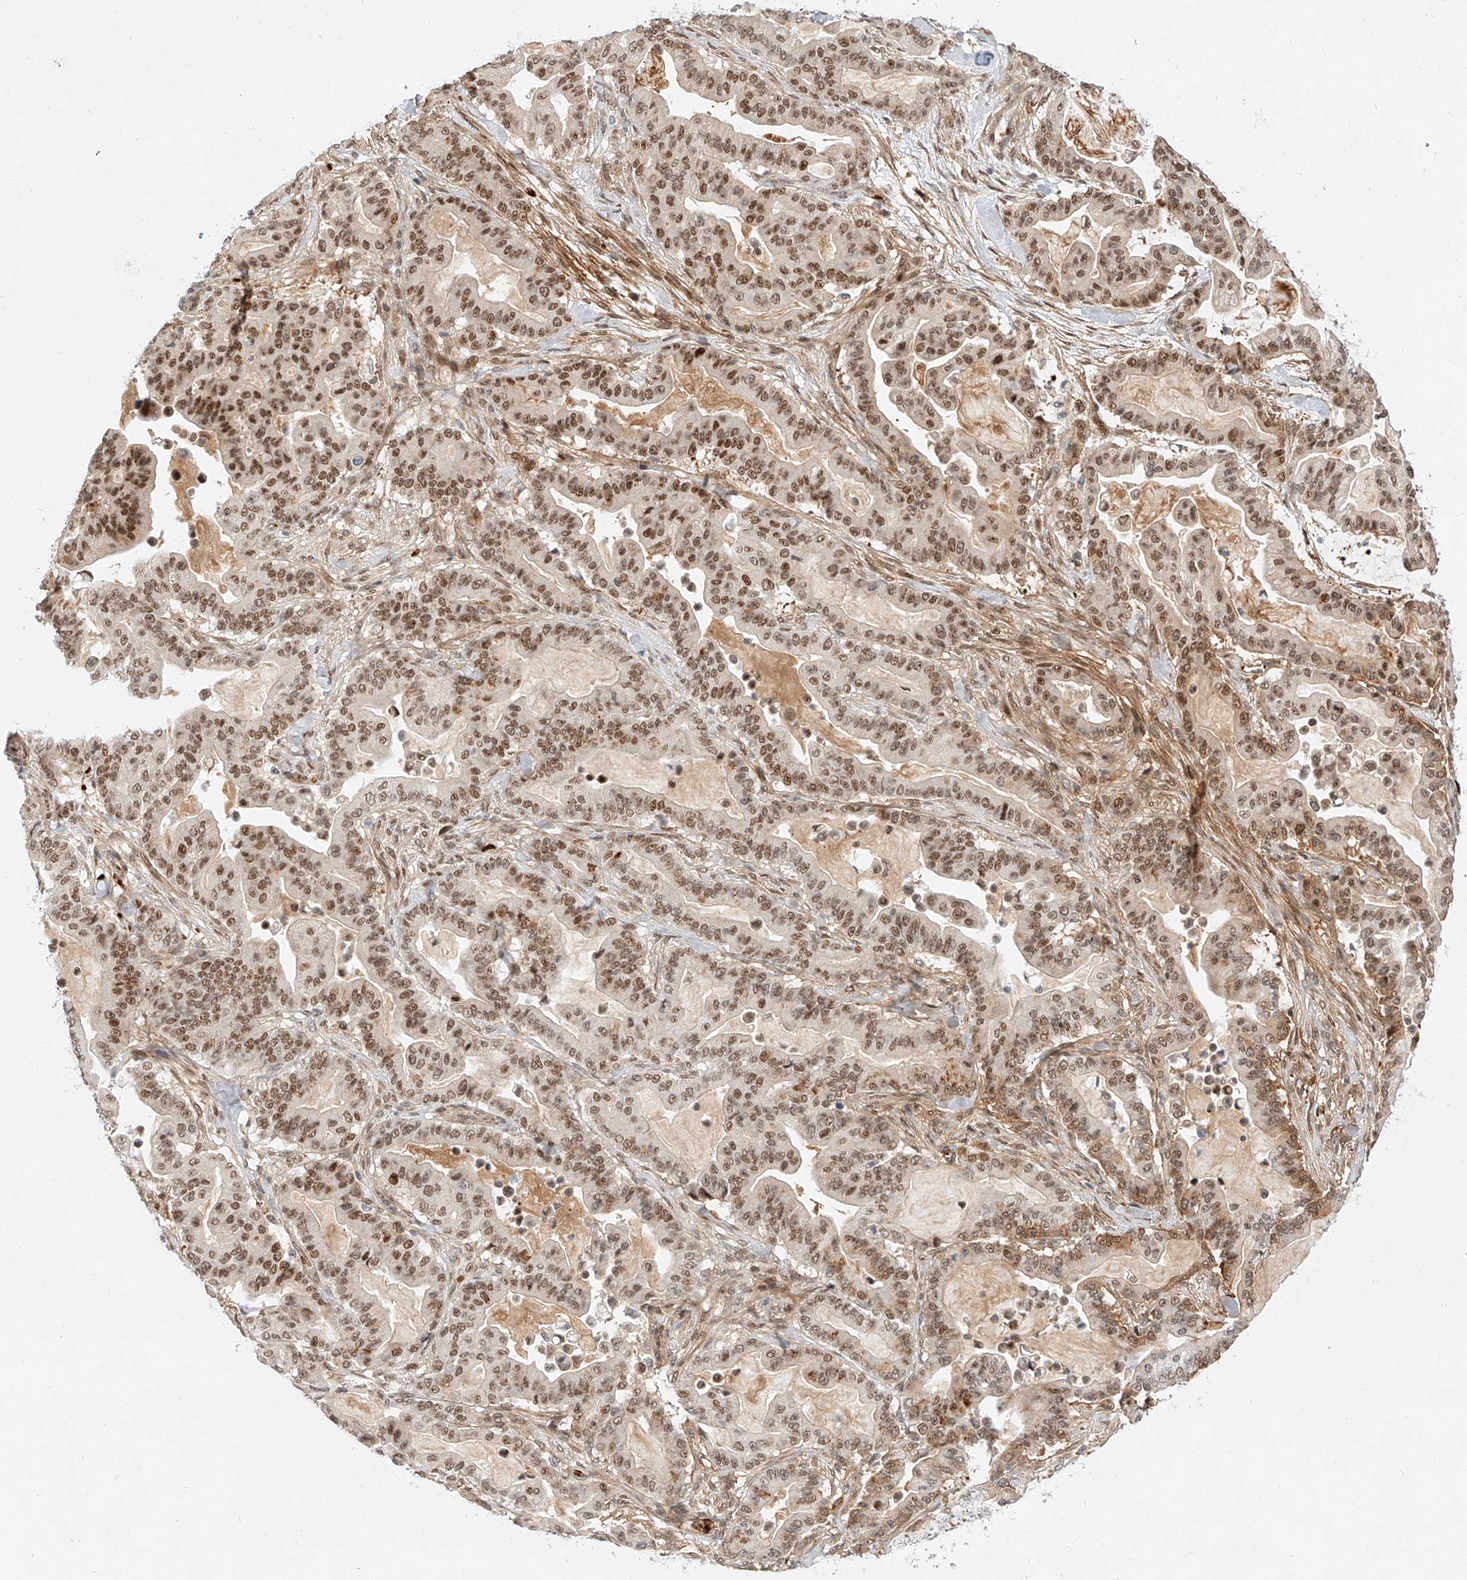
{"staining": {"intensity": "moderate", "quantity": ">75%", "location": "nuclear"}, "tissue": "pancreatic cancer", "cell_type": "Tumor cells", "image_type": "cancer", "snomed": [{"axis": "morphology", "description": "Adenocarcinoma, NOS"}, {"axis": "topography", "description": "Pancreas"}], "caption": "IHC photomicrograph of adenocarcinoma (pancreatic) stained for a protein (brown), which exhibits medium levels of moderate nuclear positivity in approximately >75% of tumor cells.", "gene": "CBX8", "patient": {"sex": "male", "age": 63}}